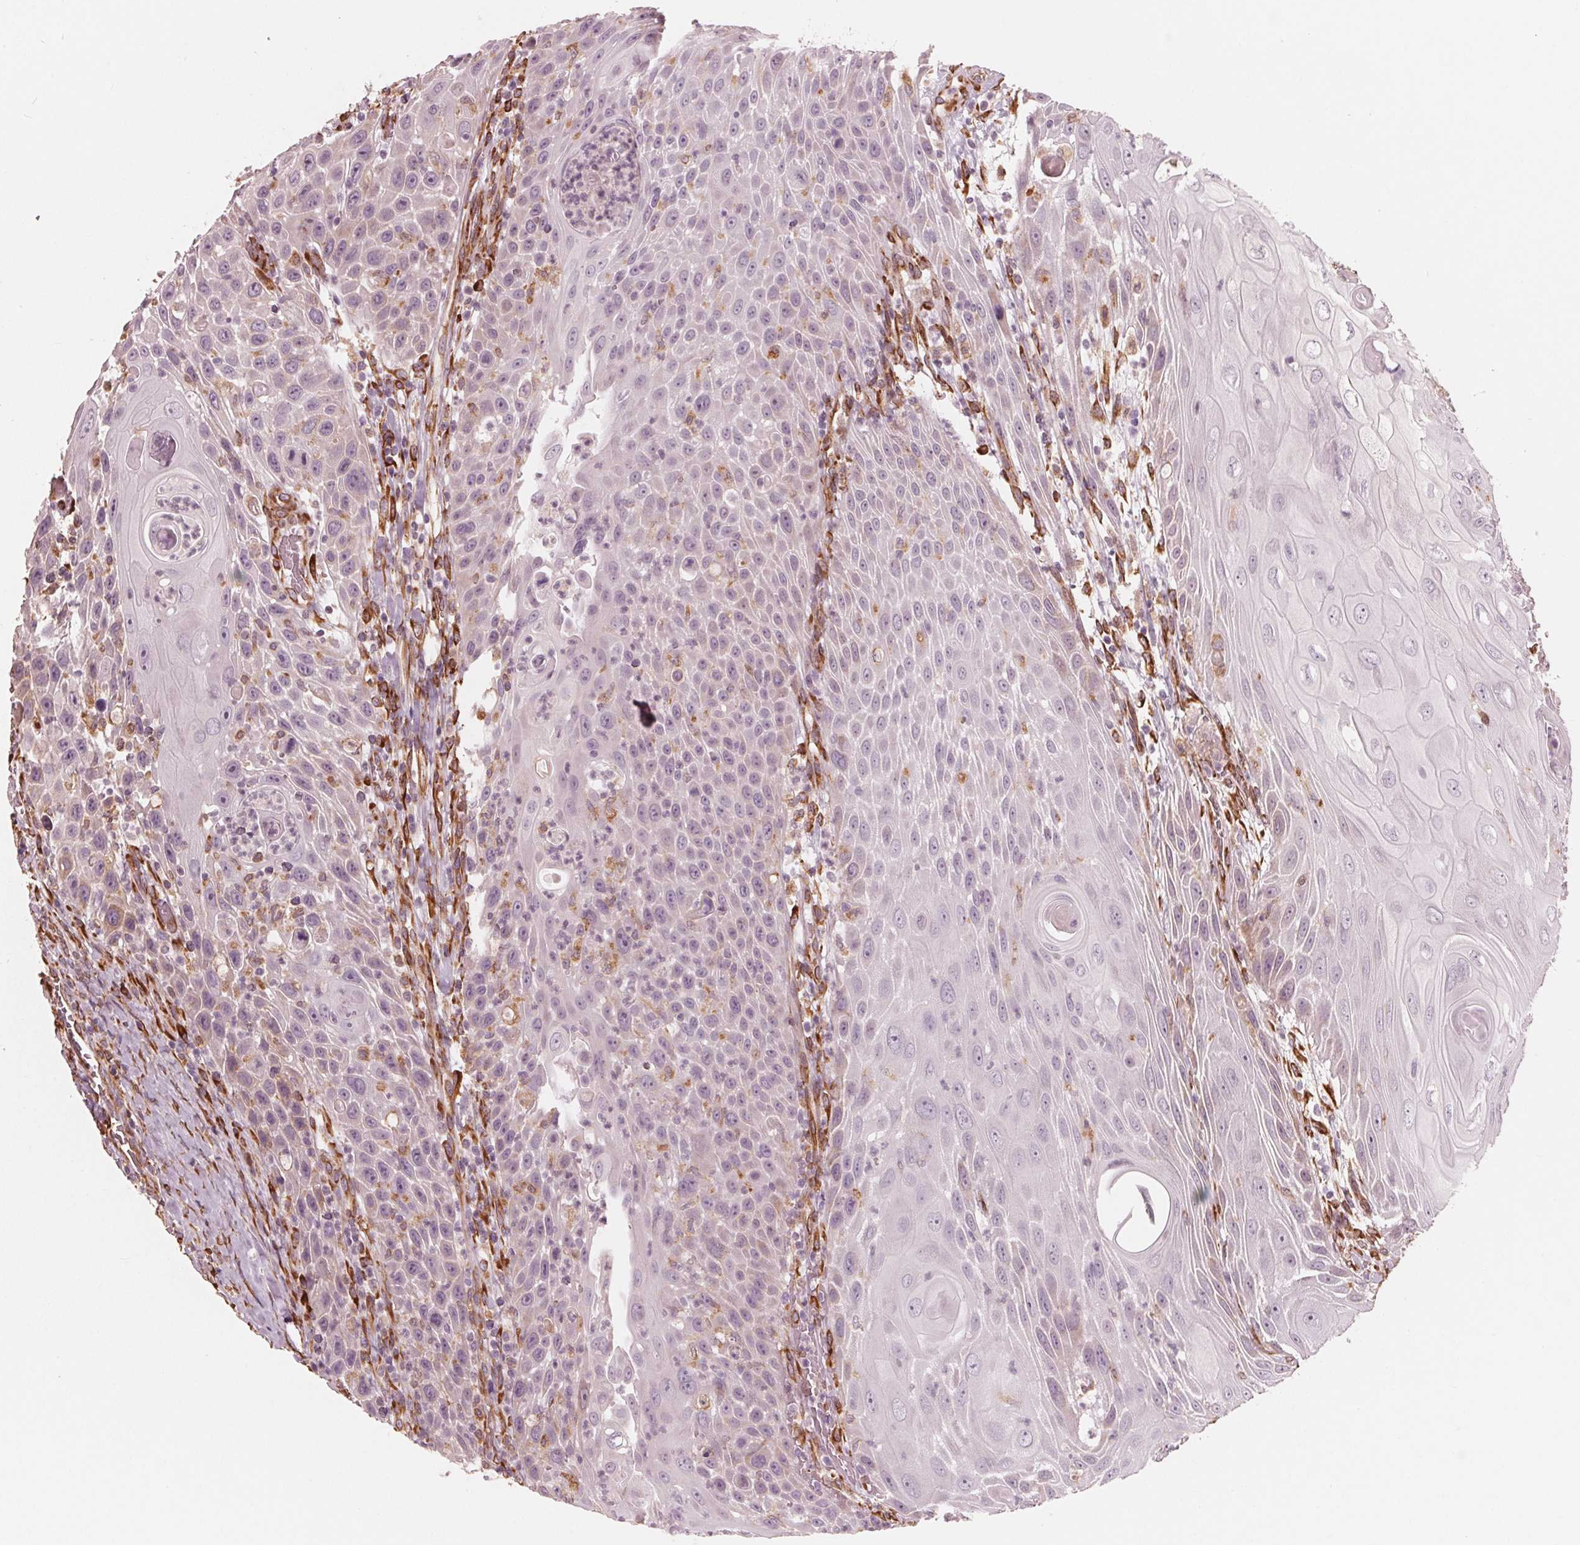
{"staining": {"intensity": "weak", "quantity": "<25%", "location": "cytoplasmic/membranous"}, "tissue": "head and neck cancer", "cell_type": "Tumor cells", "image_type": "cancer", "snomed": [{"axis": "morphology", "description": "Squamous cell carcinoma, NOS"}, {"axis": "topography", "description": "Head-Neck"}], "caption": "A micrograph of human squamous cell carcinoma (head and neck) is negative for staining in tumor cells.", "gene": "IKBIP", "patient": {"sex": "male", "age": 69}}